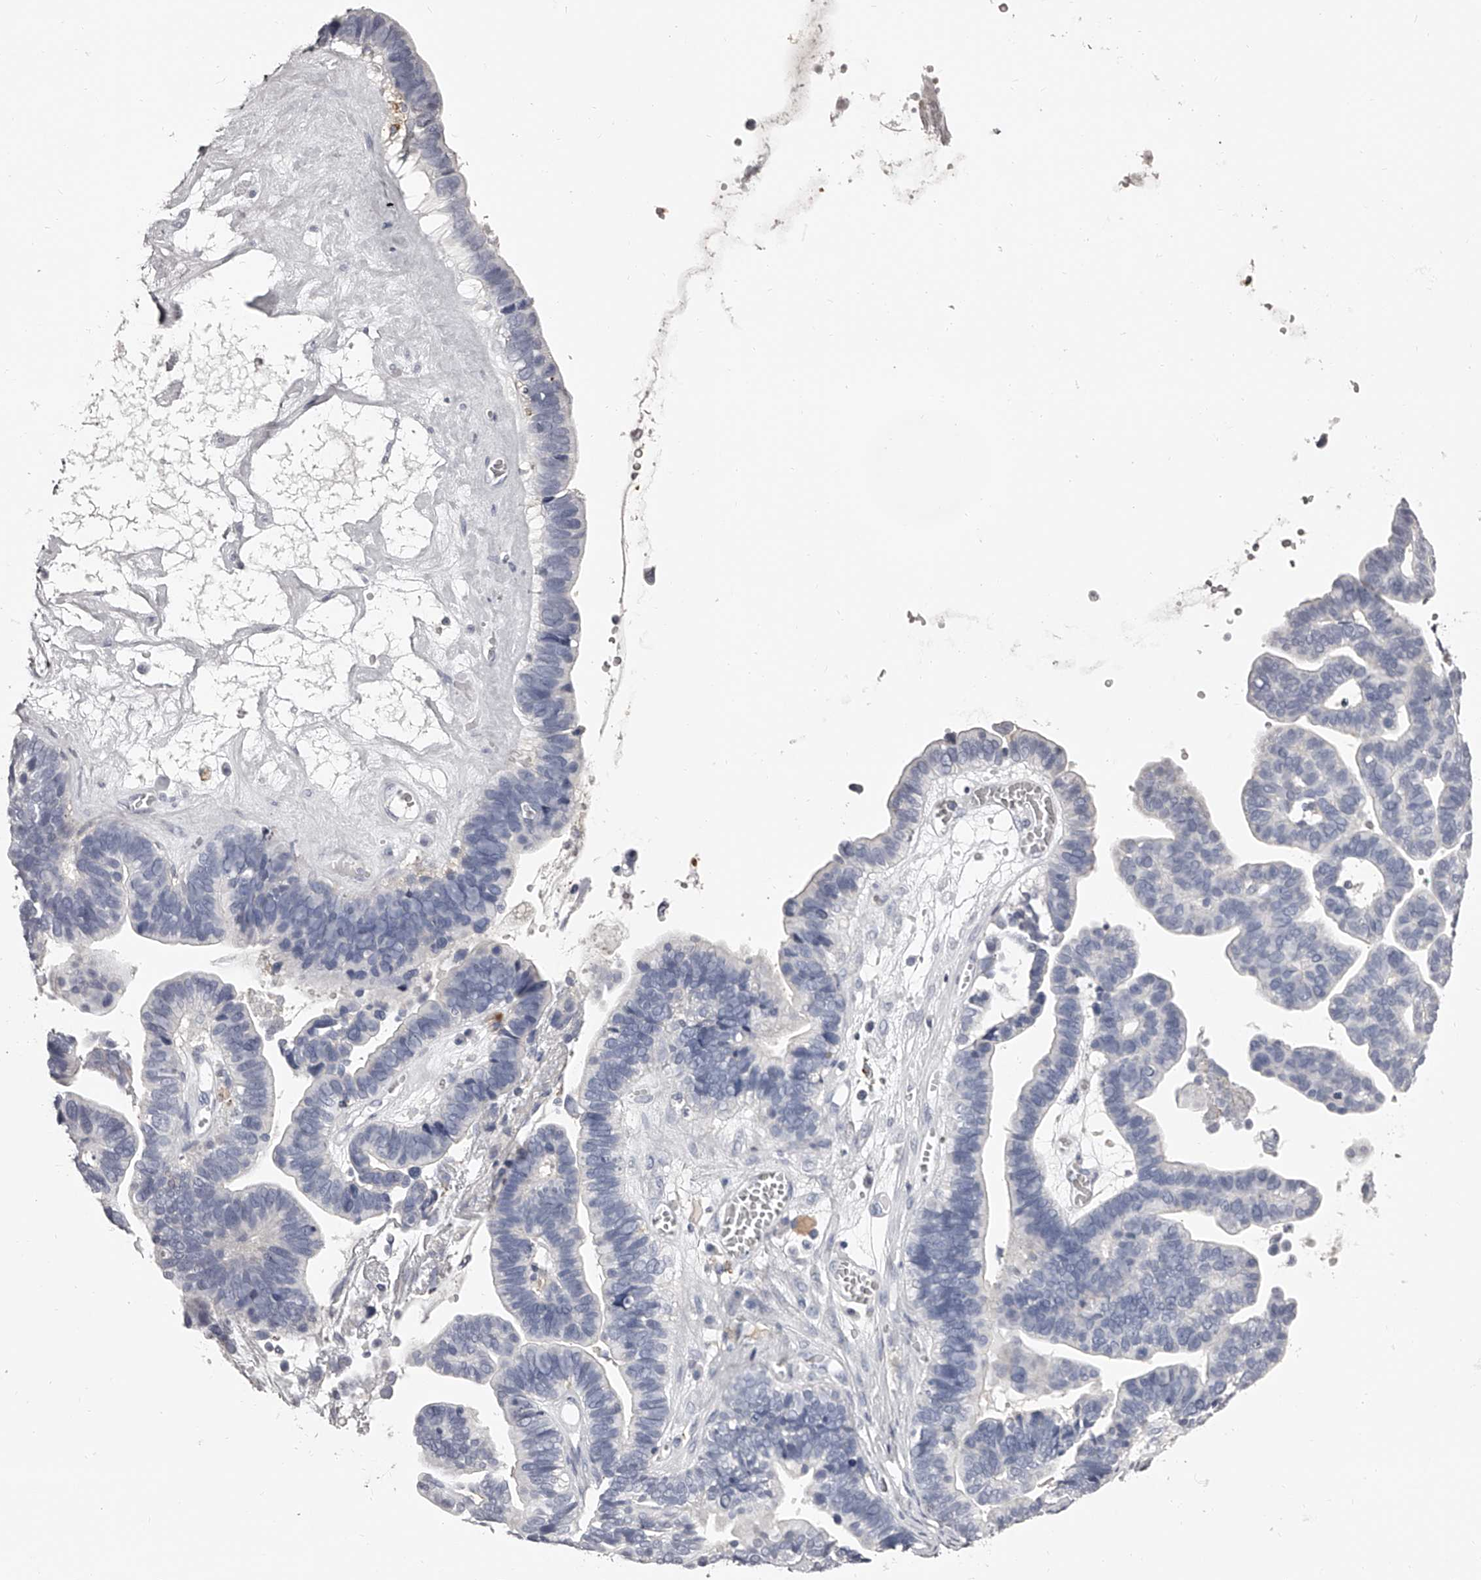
{"staining": {"intensity": "negative", "quantity": "none", "location": "none"}, "tissue": "ovarian cancer", "cell_type": "Tumor cells", "image_type": "cancer", "snomed": [{"axis": "morphology", "description": "Cystadenocarcinoma, serous, NOS"}, {"axis": "topography", "description": "Ovary"}], "caption": "Tumor cells show no significant expression in ovarian serous cystadenocarcinoma.", "gene": "PACSIN1", "patient": {"sex": "female", "age": 56}}